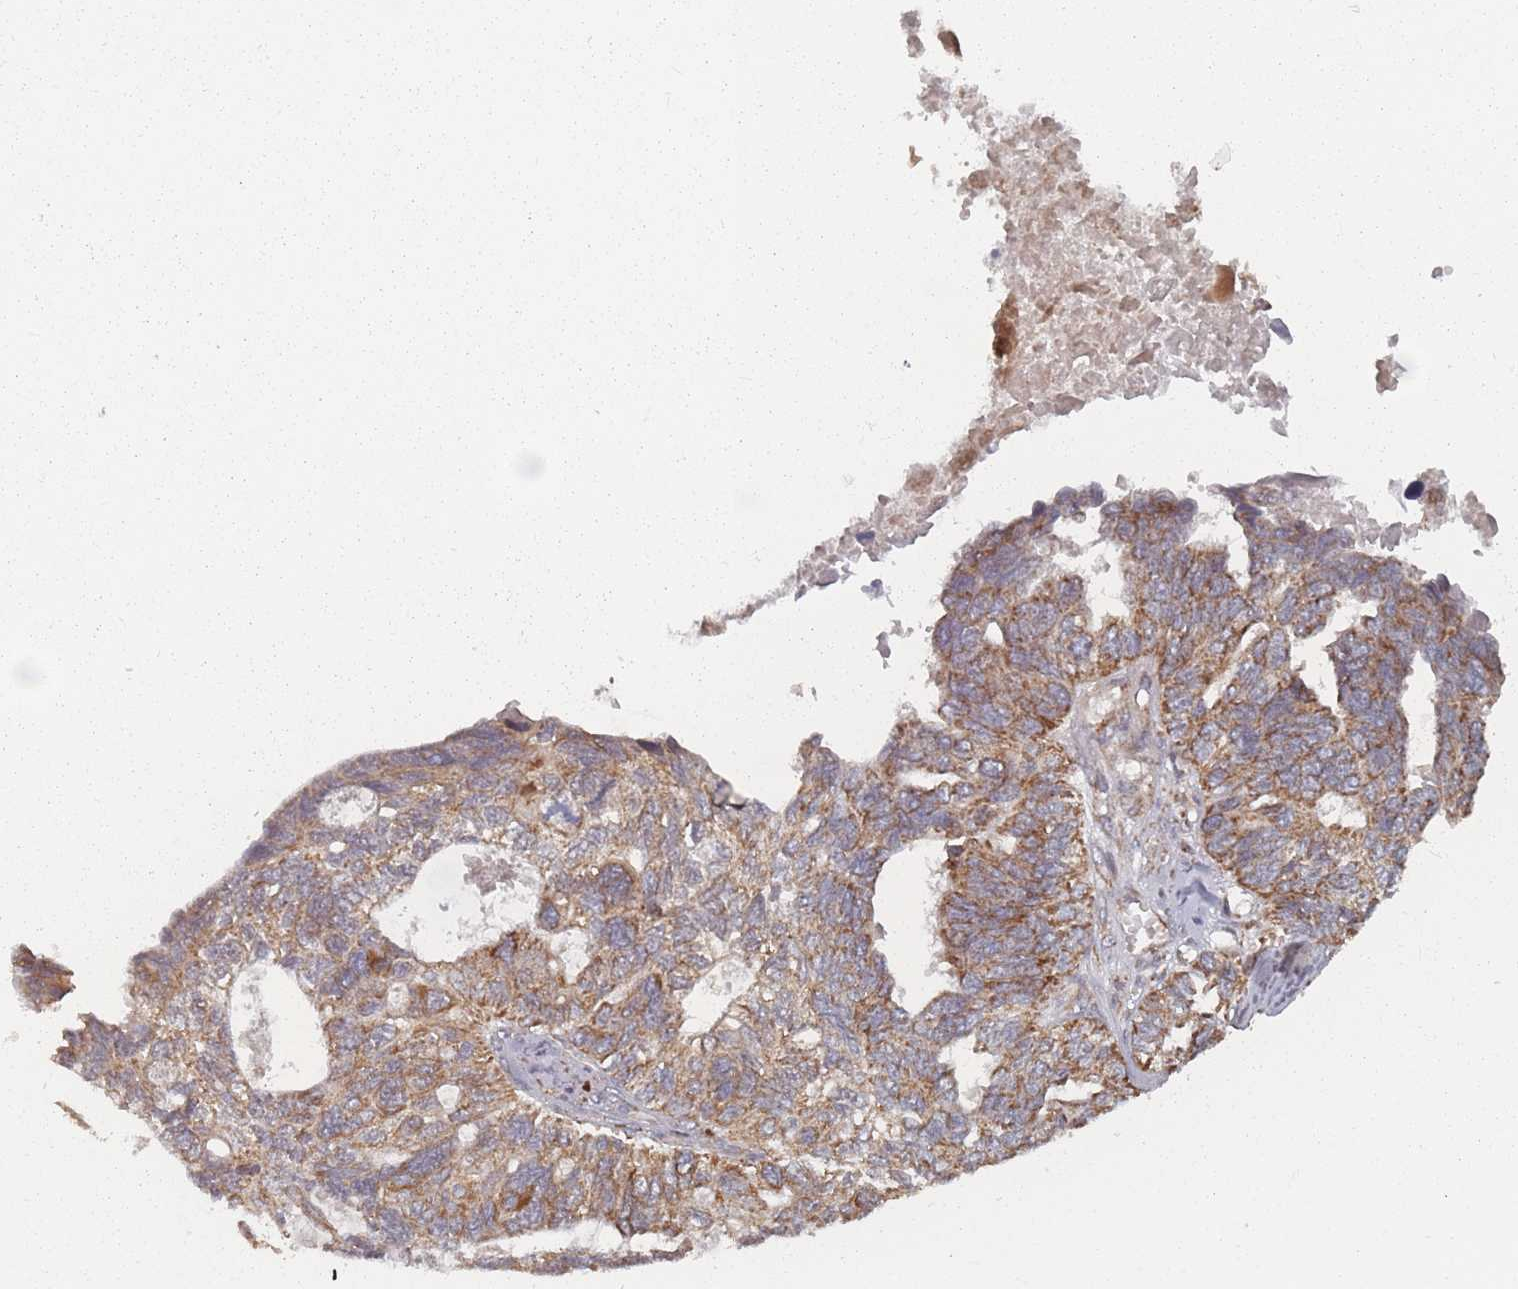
{"staining": {"intensity": "moderate", "quantity": ">75%", "location": "cytoplasmic/membranous"}, "tissue": "ovarian cancer", "cell_type": "Tumor cells", "image_type": "cancer", "snomed": [{"axis": "morphology", "description": "Cystadenocarcinoma, serous, NOS"}, {"axis": "topography", "description": "Ovary"}], "caption": "Ovarian cancer was stained to show a protein in brown. There is medium levels of moderate cytoplasmic/membranous staining in about >75% of tumor cells.", "gene": "PSMB3", "patient": {"sex": "female", "age": 79}}